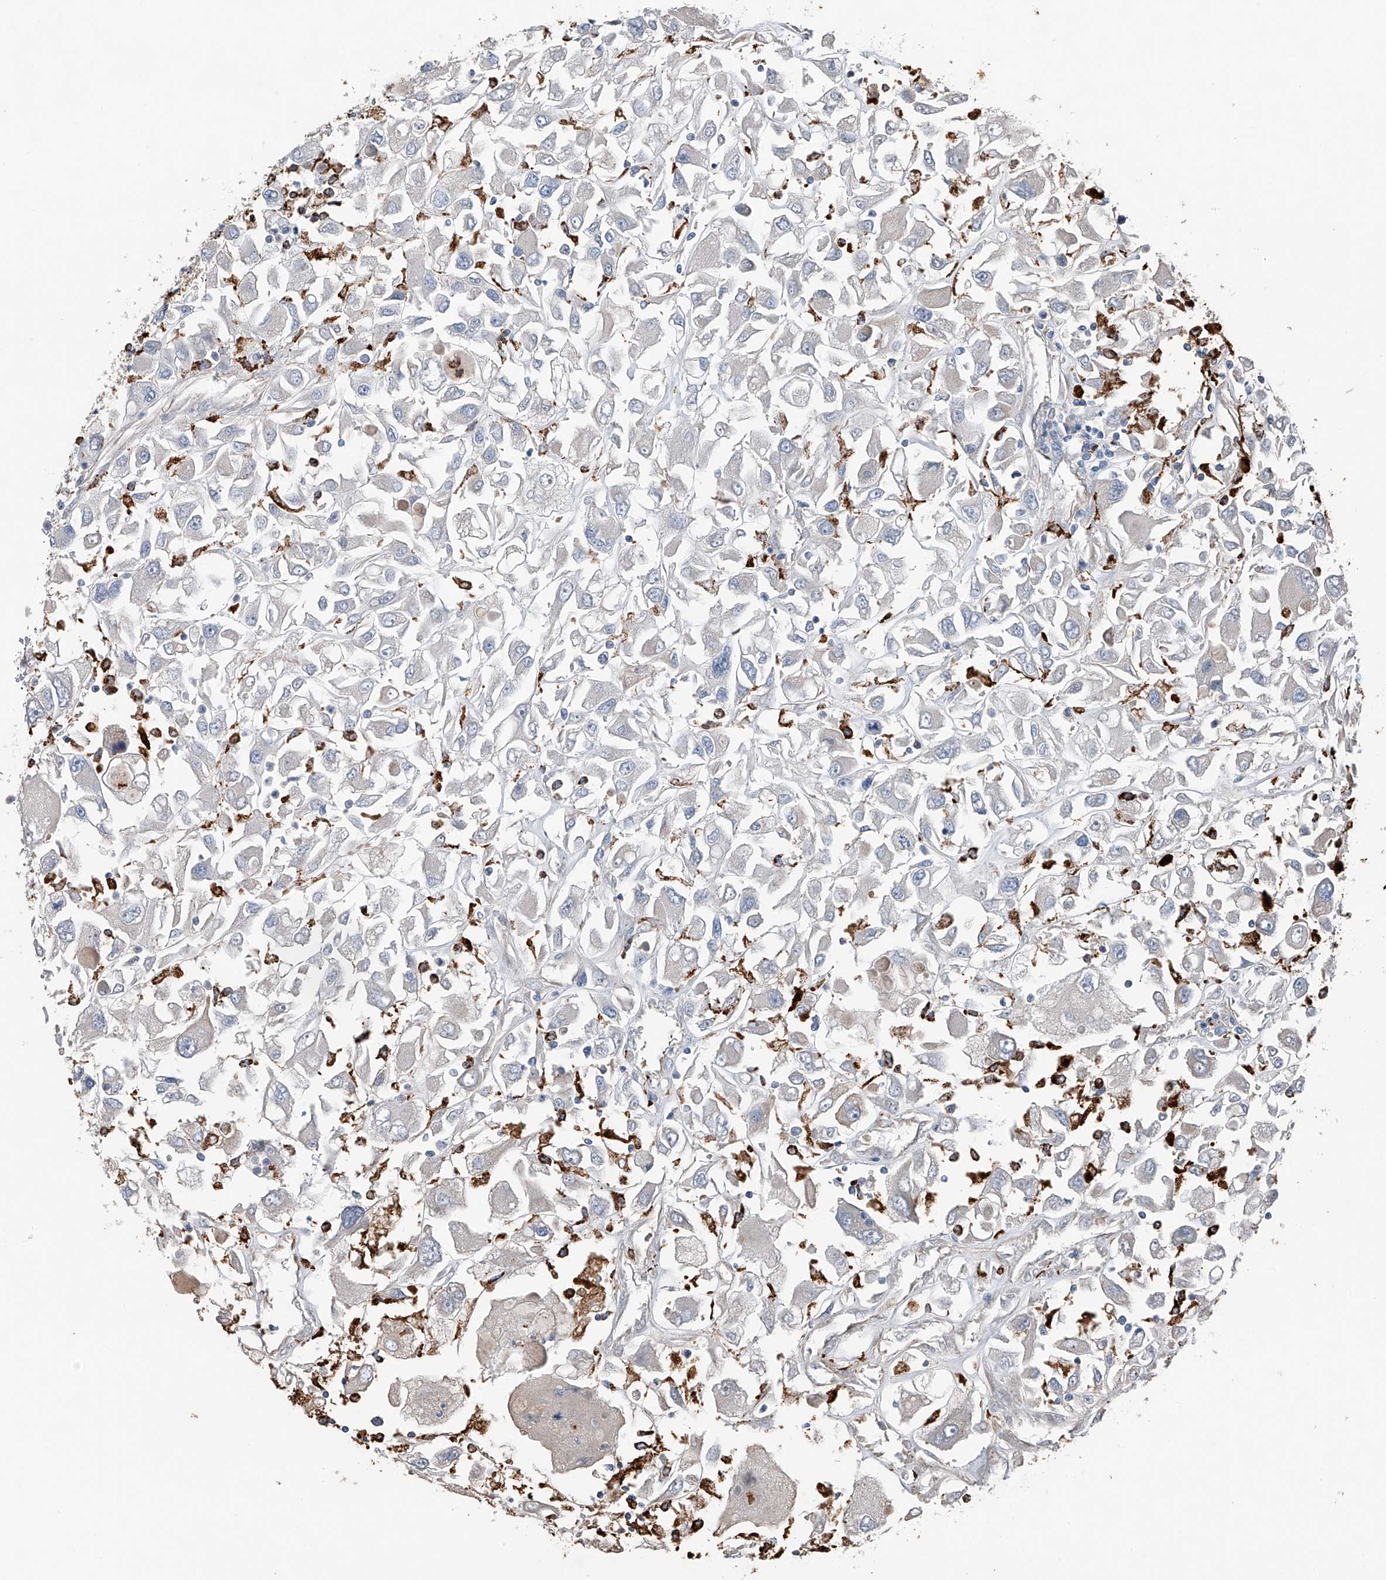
{"staining": {"intensity": "negative", "quantity": "none", "location": "none"}, "tissue": "renal cancer", "cell_type": "Tumor cells", "image_type": "cancer", "snomed": [{"axis": "morphology", "description": "Adenocarcinoma, NOS"}, {"axis": "topography", "description": "Kidney"}], "caption": "Immunohistochemistry micrograph of neoplastic tissue: human adenocarcinoma (renal) stained with DAB reveals no significant protein expression in tumor cells.", "gene": "ZNF772", "patient": {"sex": "female", "age": 52}}